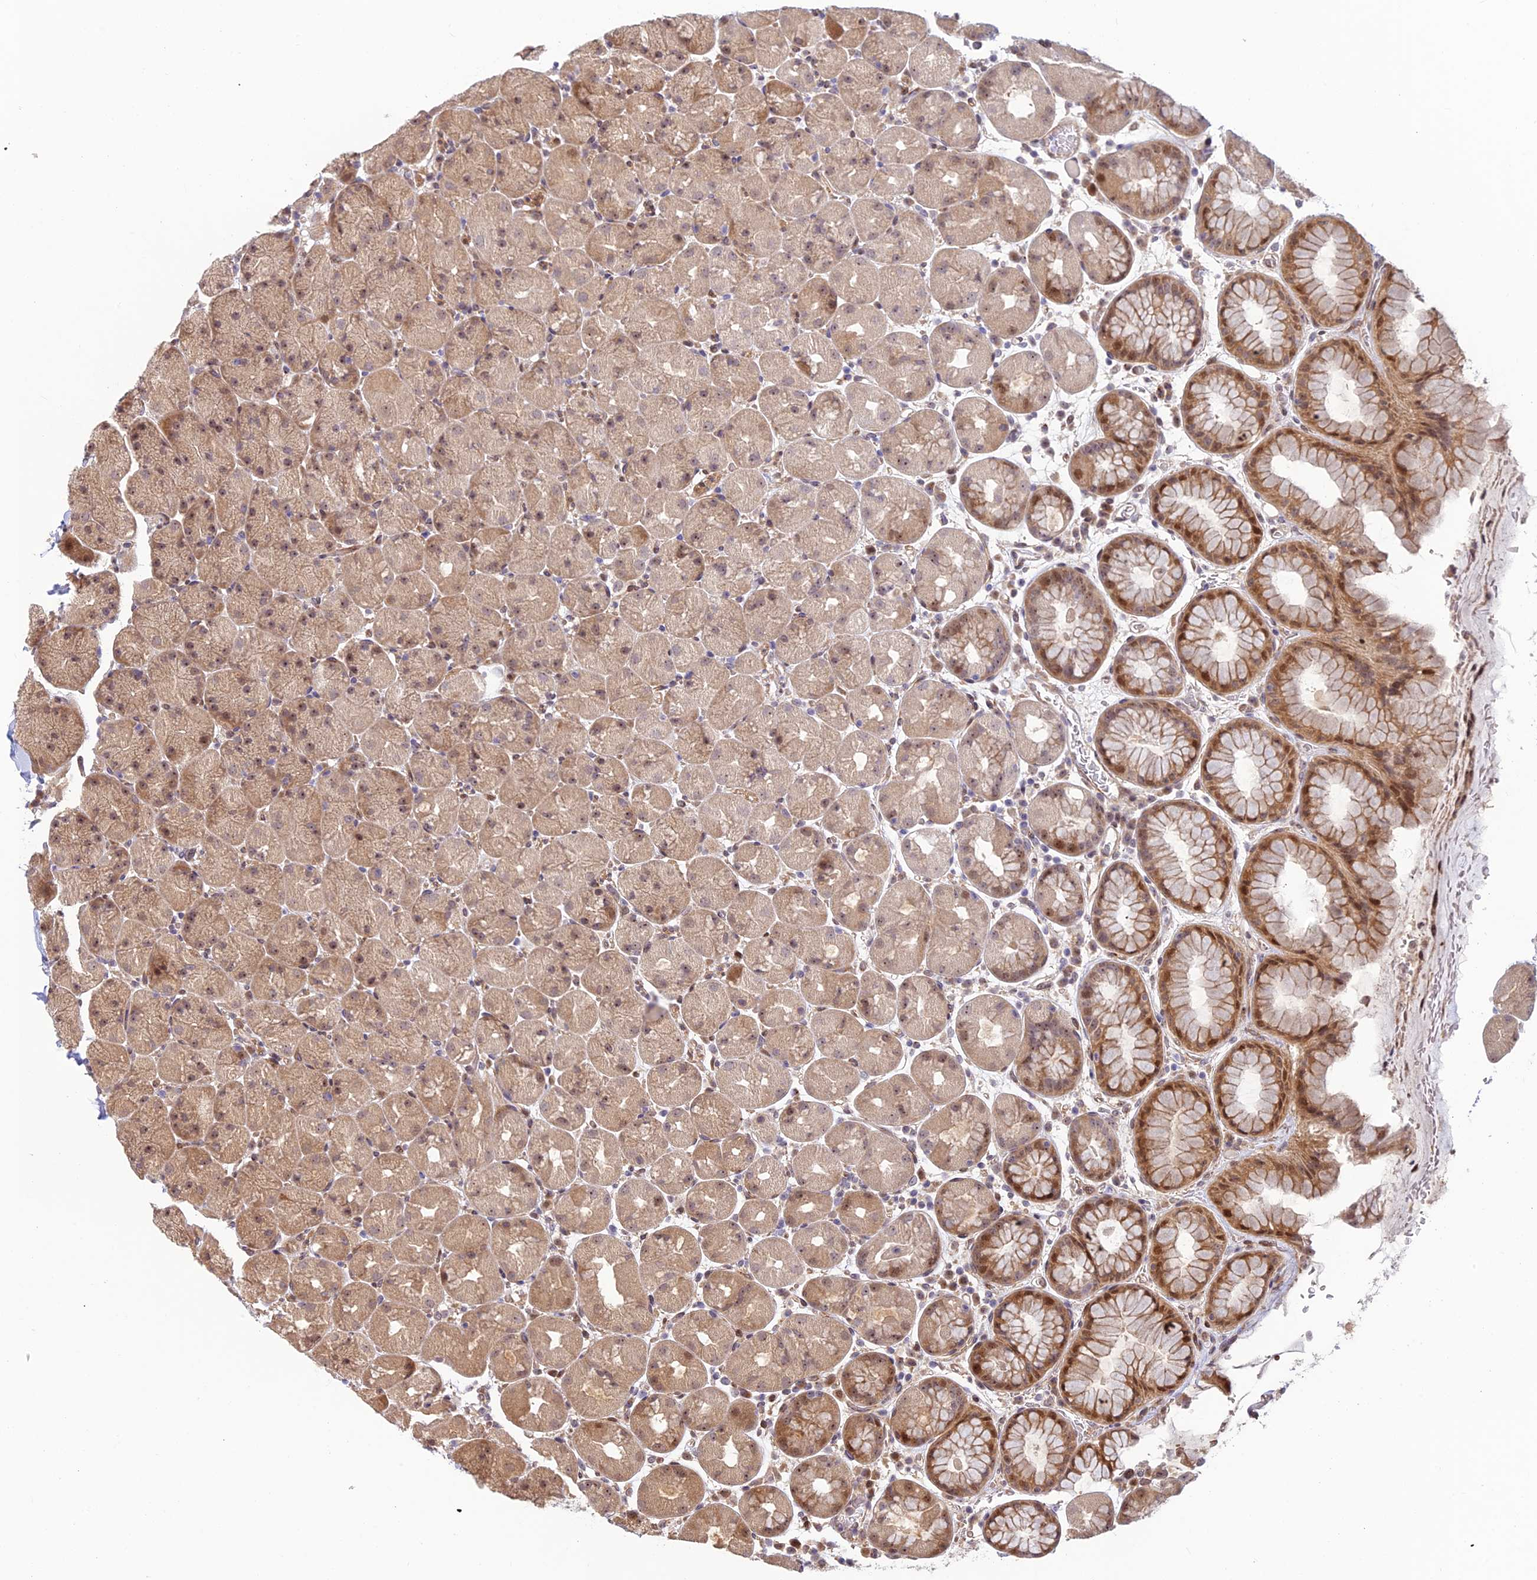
{"staining": {"intensity": "moderate", "quantity": ">75%", "location": "cytoplasmic/membranous,nuclear"}, "tissue": "stomach", "cell_type": "Glandular cells", "image_type": "normal", "snomed": [{"axis": "morphology", "description": "Normal tissue, NOS"}, {"axis": "topography", "description": "Stomach, upper"}, {"axis": "topography", "description": "Stomach, lower"}], "caption": "DAB immunohistochemical staining of normal human stomach demonstrates moderate cytoplasmic/membranous,nuclear protein positivity in about >75% of glandular cells.", "gene": "UFSP2", "patient": {"sex": "male", "age": 67}}